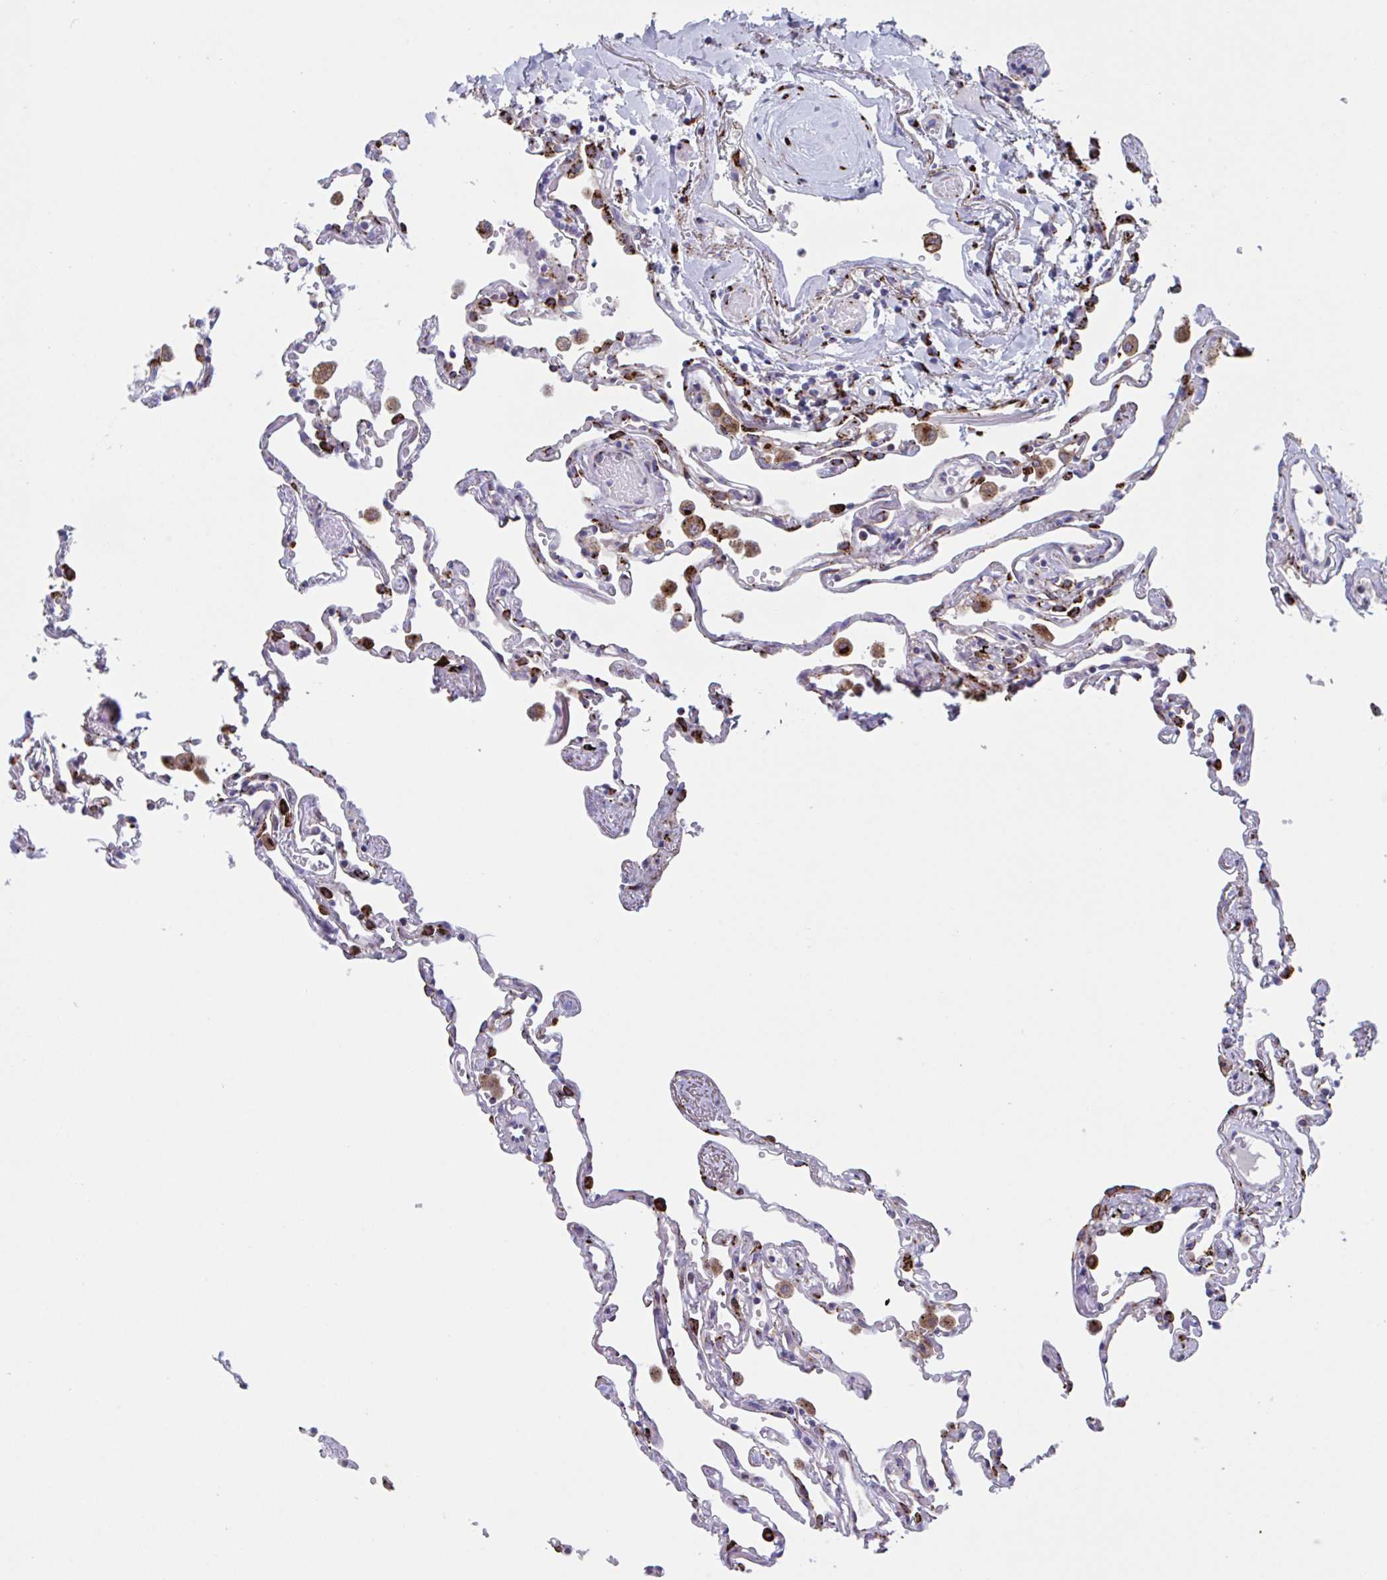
{"staining": {"intensity": "strong", "quantity": ">75%", "location": "cytoplasmic/membranous"}, "tissue": "lung", "cell_type": "Alveolar cells", "image_type": "normal", "snomed": [{"axis": "morphology", "description": "Normal tissue, NOS"}, {"axis": "topography", "description": "Lung"}], "caption": "Normal lung shows strong cytoplasmic/membranous expression in about >75% of alveolar cells Ihc stains the protein of interest in brown and the nuclei are stained blue..", "gene": "RFK", "patient": {"sex": "female", "age": 67}}